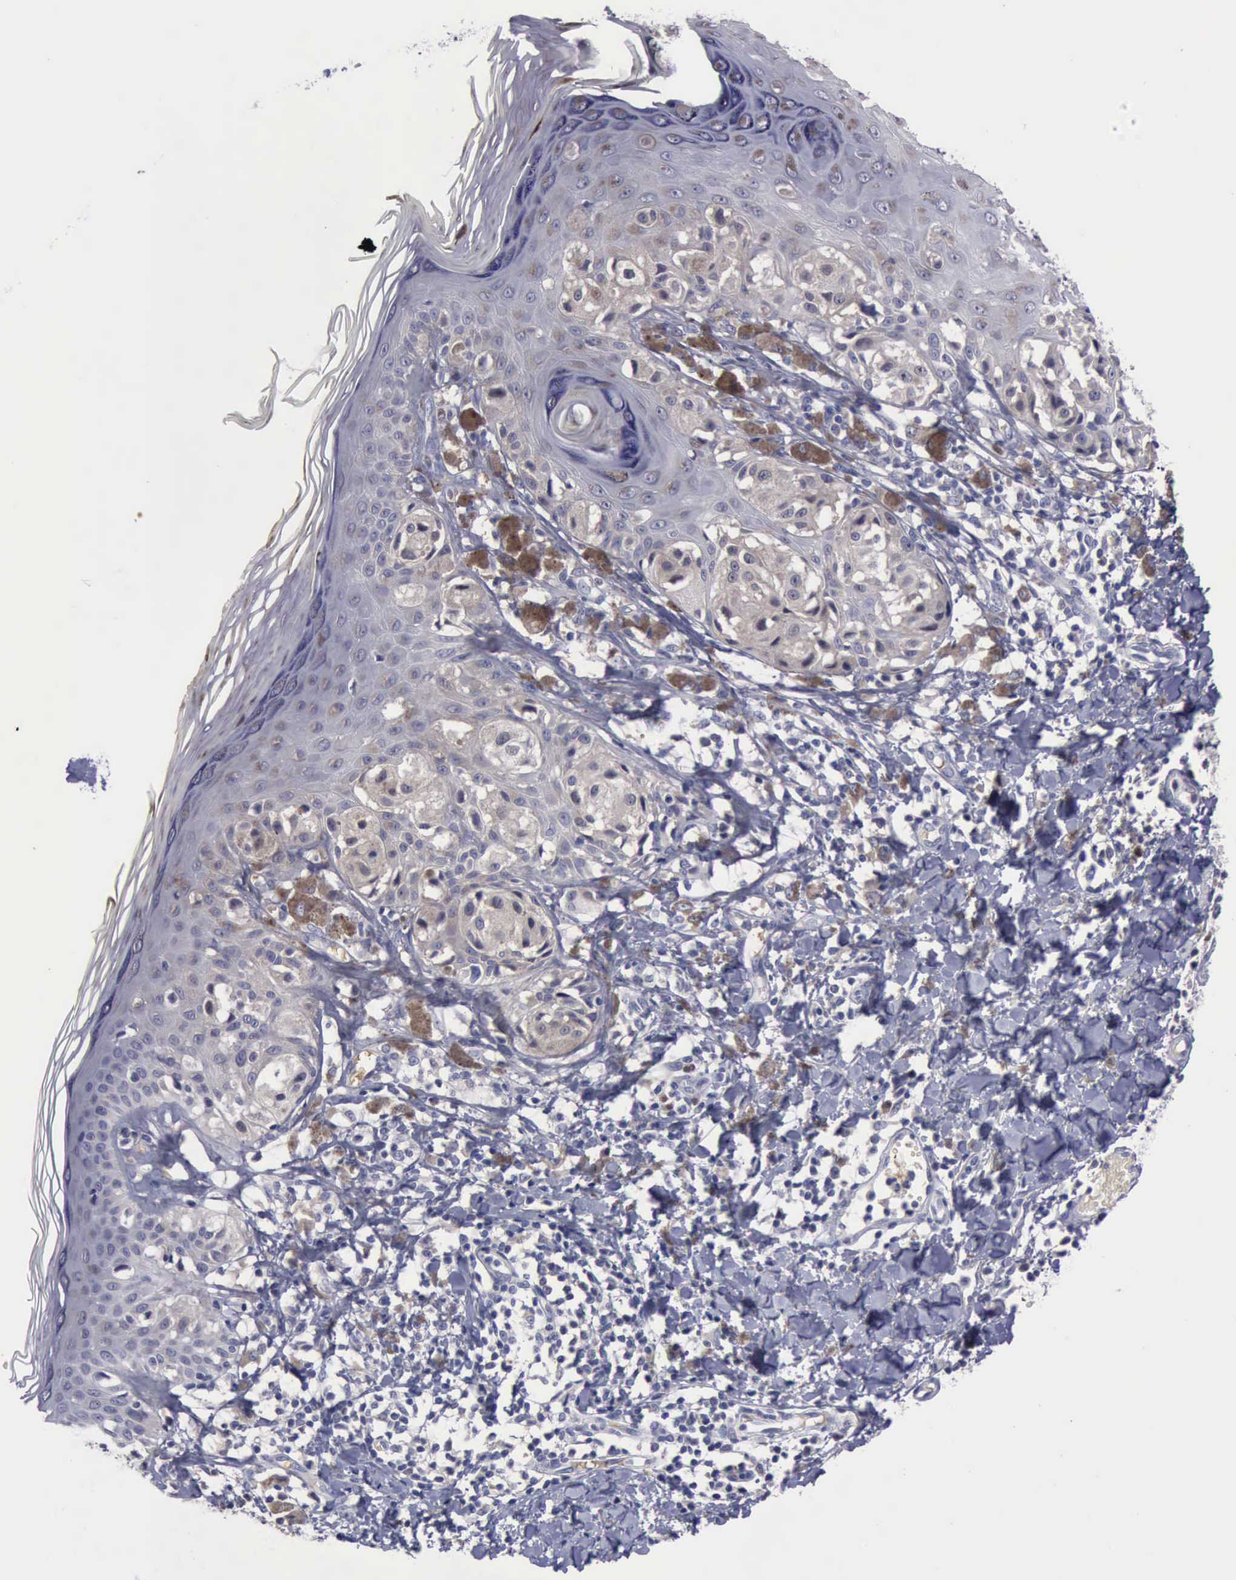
{"staining": {"intensity": "negative", "quantity": "none", "location": "none"}, "tissue": "melanoma", "cell_type": "Tumor cells", "image_type": "cancer", "snomed": [{"axis": "morphology", "description": "Malignant melanoma, NOS"}, {"axis": "topography", "description": "Skin"}], "caption": "An IHC micrograph of malignant melanoma is shown. There is no staining in tumor cells of malignant melanoma.", "gene": "CEP128", "patient": {"sex": "female", "age": 55}}